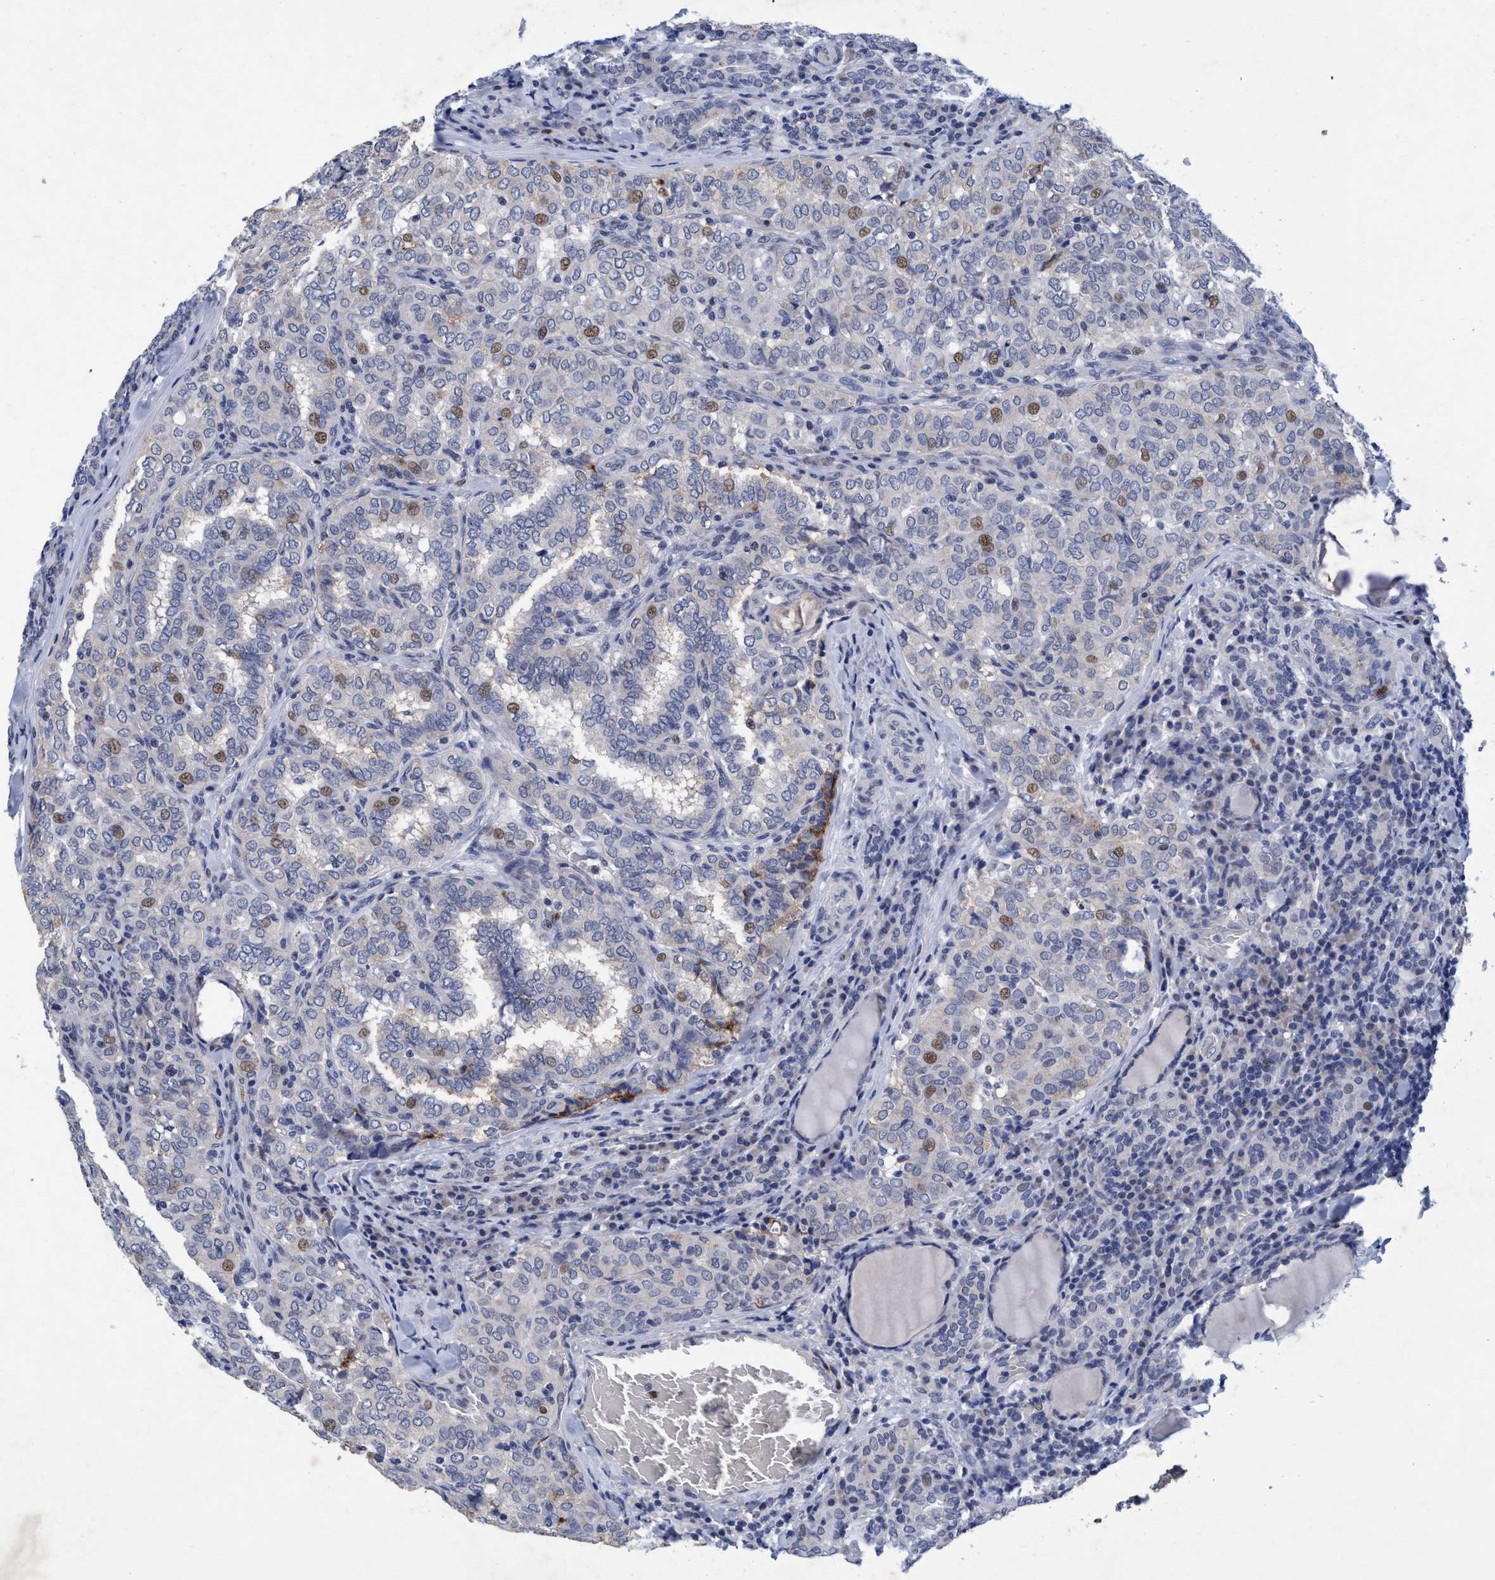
{"staining": {"intensity": "moderate", "quantity": "<25%", "location": "cytoplasmic/membranous,nuclear"}, "tissue": "thyroid cancer", "cell_type": "Tumor cells", "image_type": "cancer", "snomed": [{"axis": "morphology", "description": "Papillary adenocarcinoma, NOS"}, {"axis": "topography", "description": "Thyroid gland"}], "caption": "IHC histopathology image of neoplastic tissue: thyroid cancer (papillary adenocarcinoma) stained using immunohistochemistry (IHC) reveals low levels of moderate protein expression localized specifically in the cytoplasmic/membranous and nuclear of tumor cells, appearing as a cytoplasmic/membranous and nuclear brown color.", "gene": "GRB14", "patient": {"sex": "female", "age": 30}}